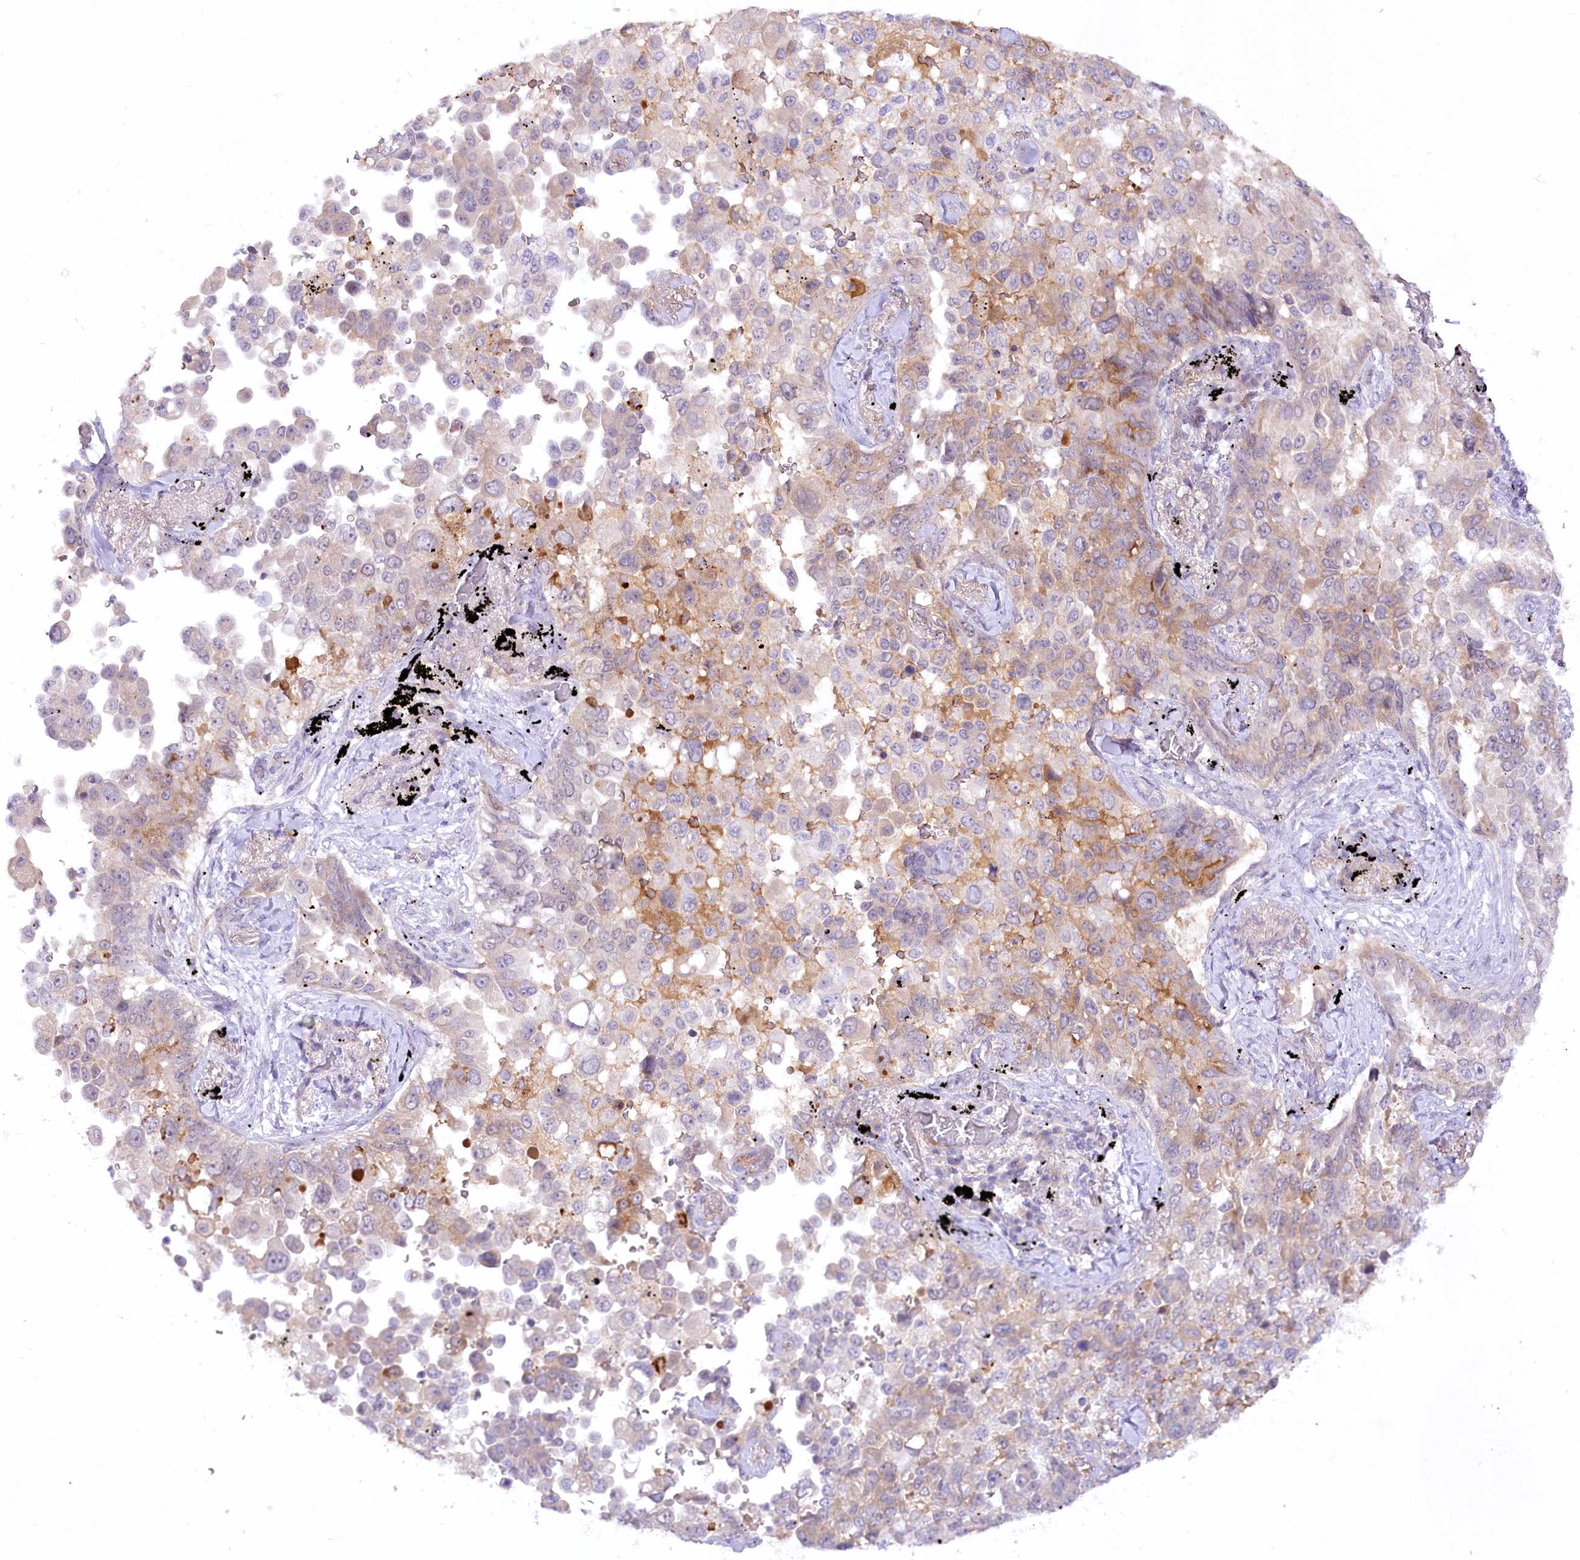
{"staining": {"intensity": "moderate", "quantity": "<25%", "location": "cytoplasmic/membranous"}, "tissue": "lung cancer", "cell_type": "Tumor cells", "image_type": "cancer", "snomed": [{"axis": "morphology", "description": "Adenocarcinoma, NOS"}, {"axis": "topography", "description": "Lung"}], "caption": "High-magnification brightfield microscopy of lung adenocarcinoma stained with DAB (3,3'-diaminobenzidine) (brown) and counterstained with hematoxylin (blue). tumor cells exhibit moderate cytoplasmic/membranous staining is present in about<25% of cells. (Stains: DAB in brown, nuclei in blue, Microscopy: brightfield microscopy at high magnification).", "gene": "EFHC2", "patient": {"sex": "female", "age": 67}}